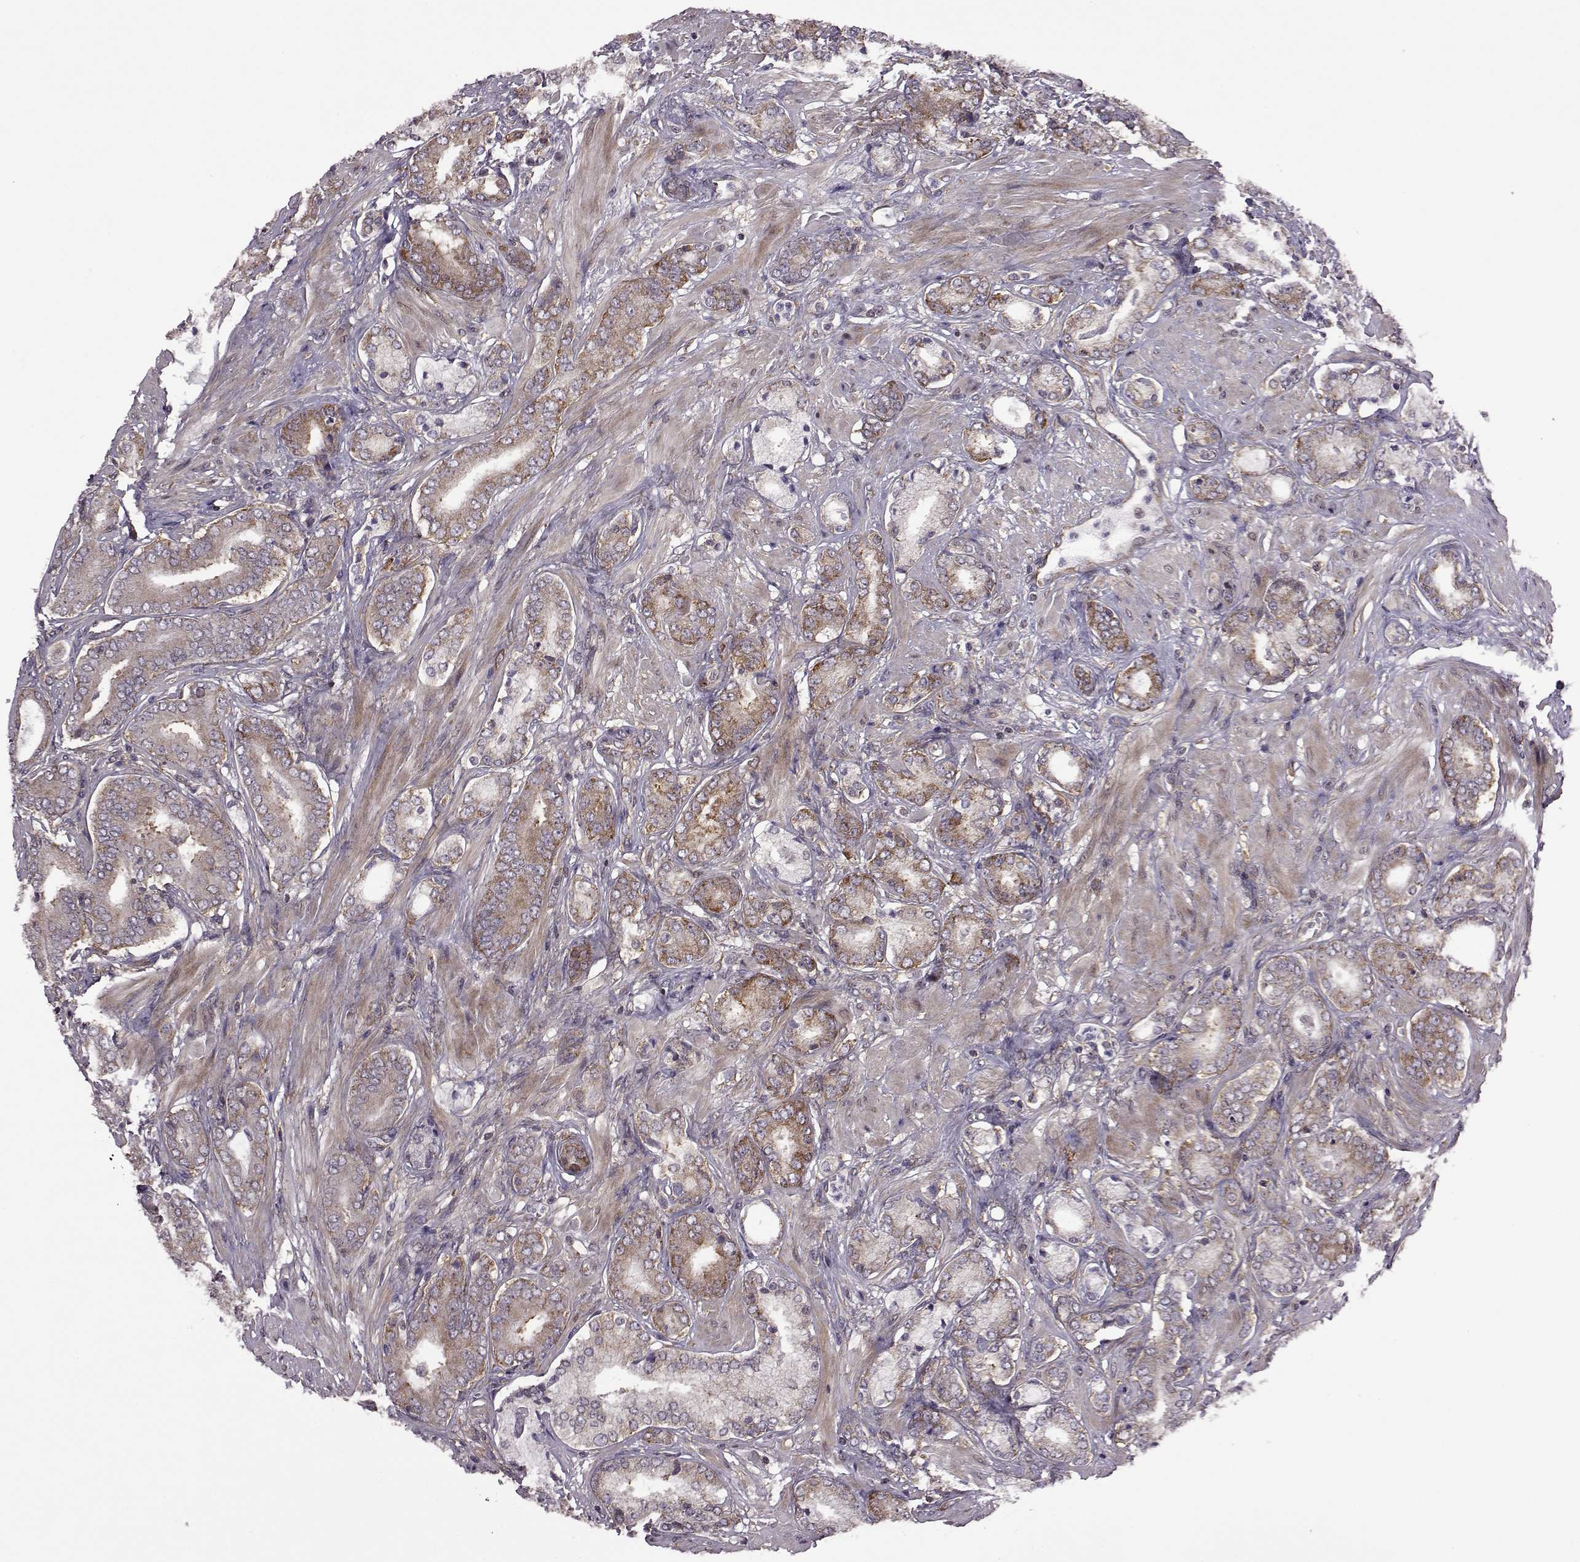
{"staining": {"intensity": "strong", "quantity": ">75%", "location": "cytoplasmic/membranous"}, "tissue": "prostate cancer", "cell_type": "Tumor cells", "image_type": "cancer", "snomed": [{"axis": "morphology", "description": "Adenocarcinoma, High grade"}, {"axis": "topography", "description": "Prostate"}], "caption": "Protein analysis of prostate cancer (adenocarcinoma (high-grade)) tissue shows strong cytoplasmic/membranous staining in about >75% of tumor cells.", "gene": "URI1", "patient": {"sex": "male", "age": 56}}